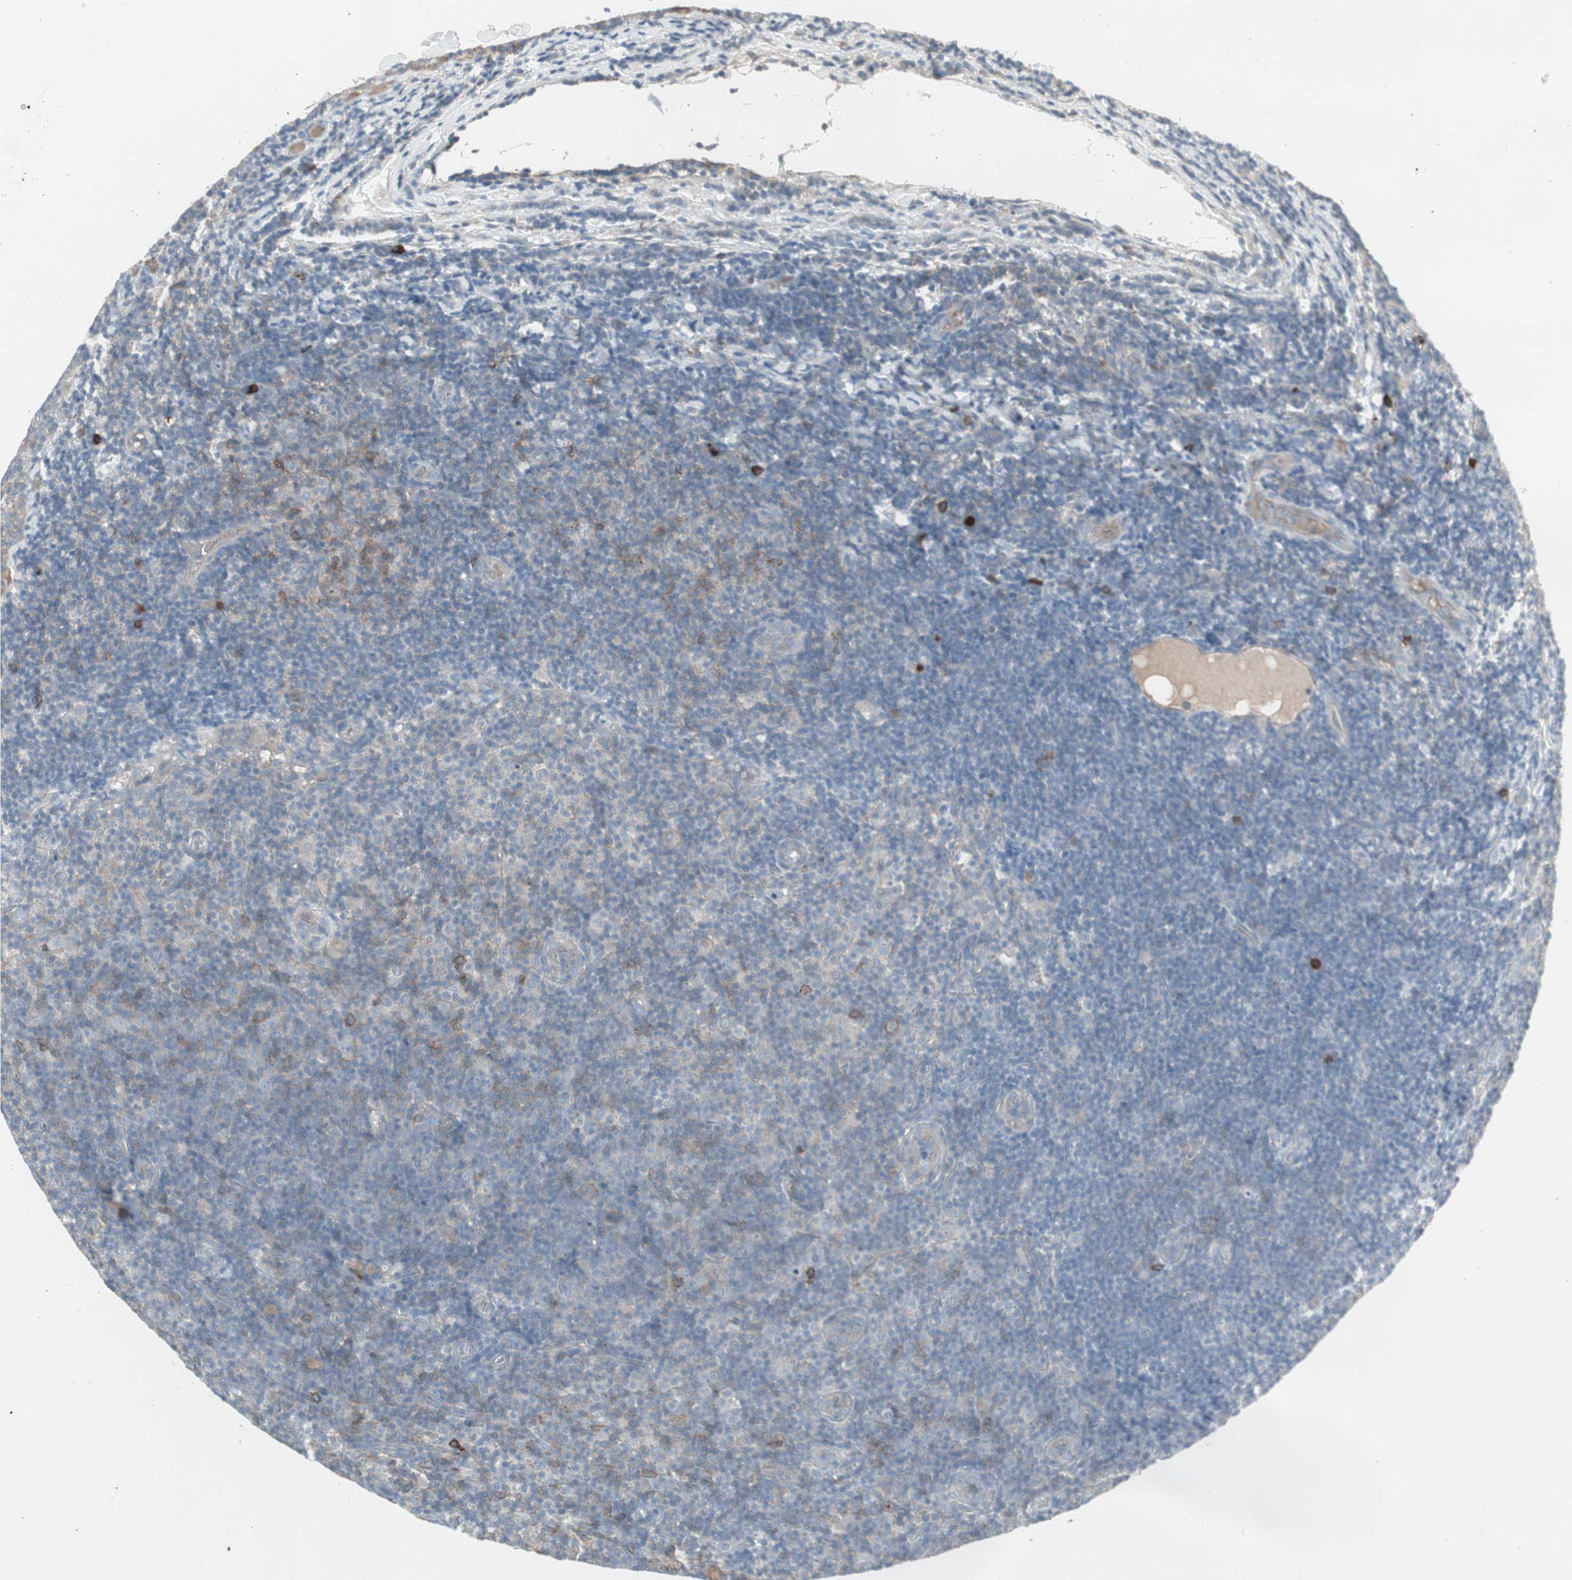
{"staining": {"intensity": "weak", "quantity": "<25%", "location": "cytoplasmic/membranous"}, "tissue": "lymphoma", "cell_type": "Tumor cells", "image_type": "cancer", "snomed": [{"axis": "morphology", "description": "Malignant lymphoma, non-Hodgkin's type, Low grade"}, {"axis": "topography", "description": "Lymph node"}], "caption": "Human lymphoma stained for a protein using immunohistochemistry (IHC) displays no staining in tumor cells.", "gene": "ZSCAN32", "patient": {"sex": "male", "age": 83}}